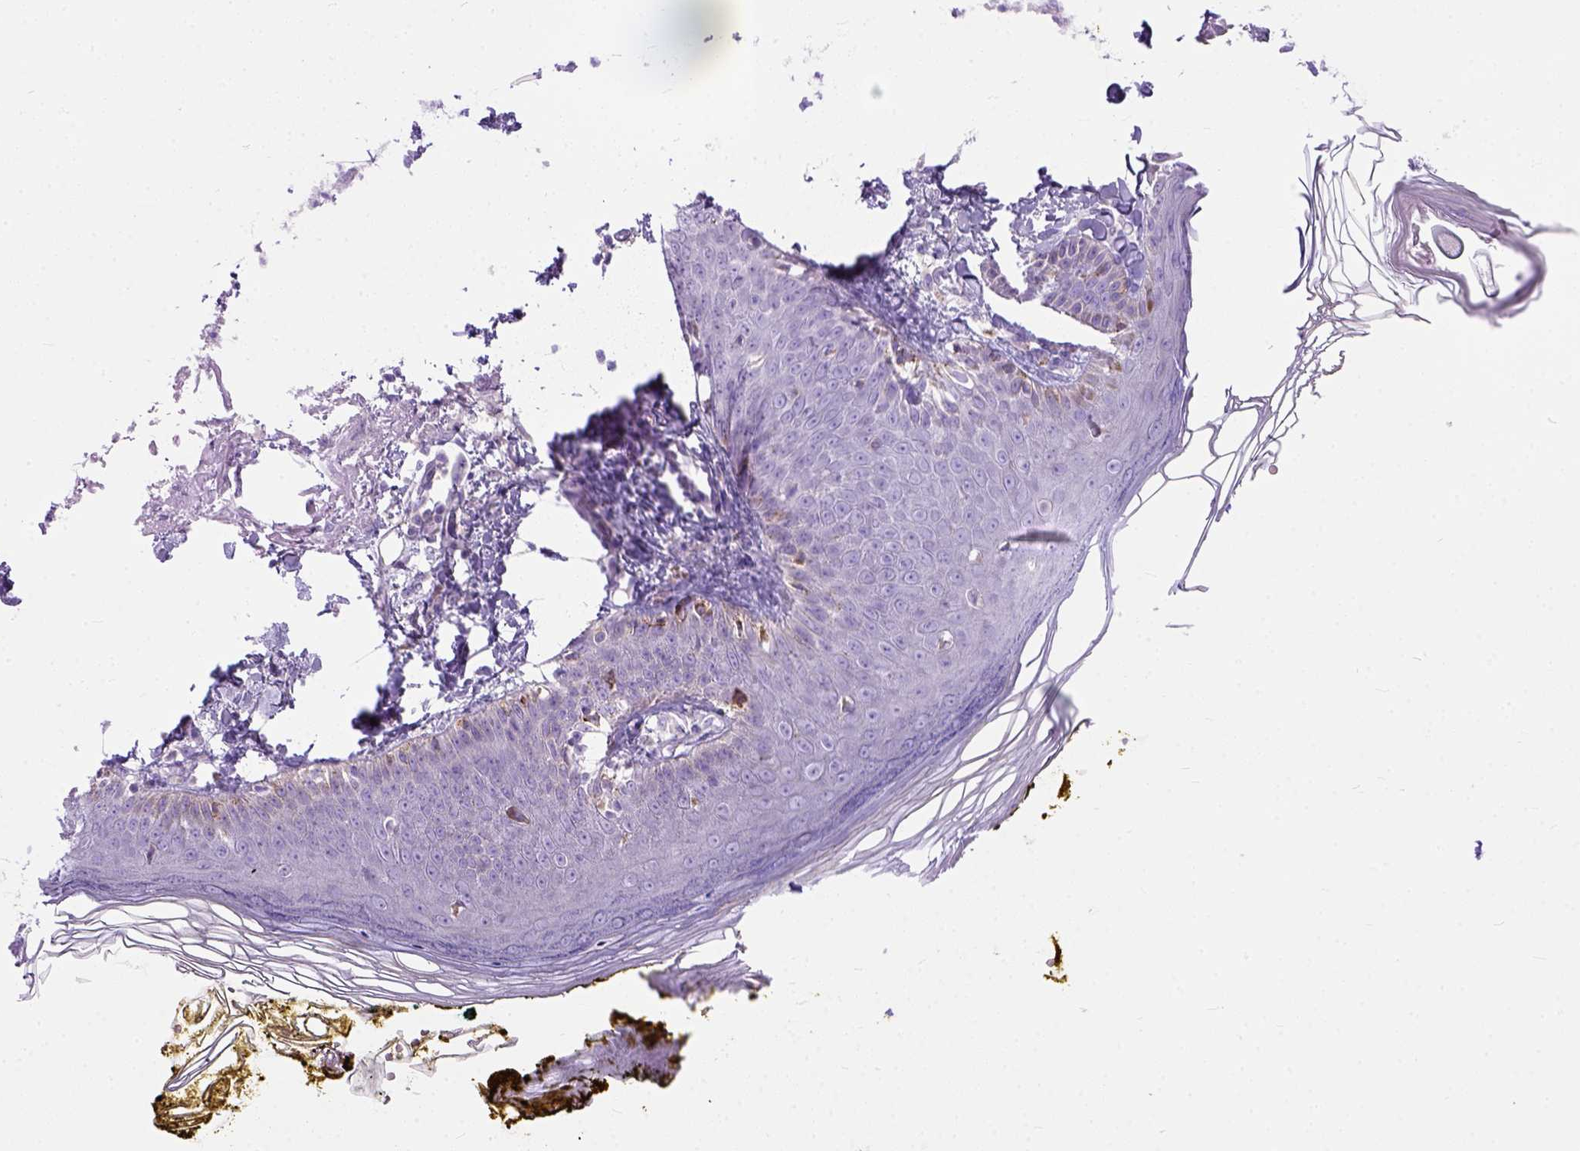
{"staining": {"intensity": "negative", "quantity": "none", "location": "none"}, "tissue": "skin", "cell_type": "Fibroblasts", "image_type": "normal", "snomed": [{"axis": "morphology", "description": "Normal tissue, NOS"}, {"axis": "topography", "description": "Skin"}], "caption": "Image shows no significant protein positivity in fibroblasts of normal skin.", "gene": "PLK4", "patient": {"sex": "male", "age": 76}}